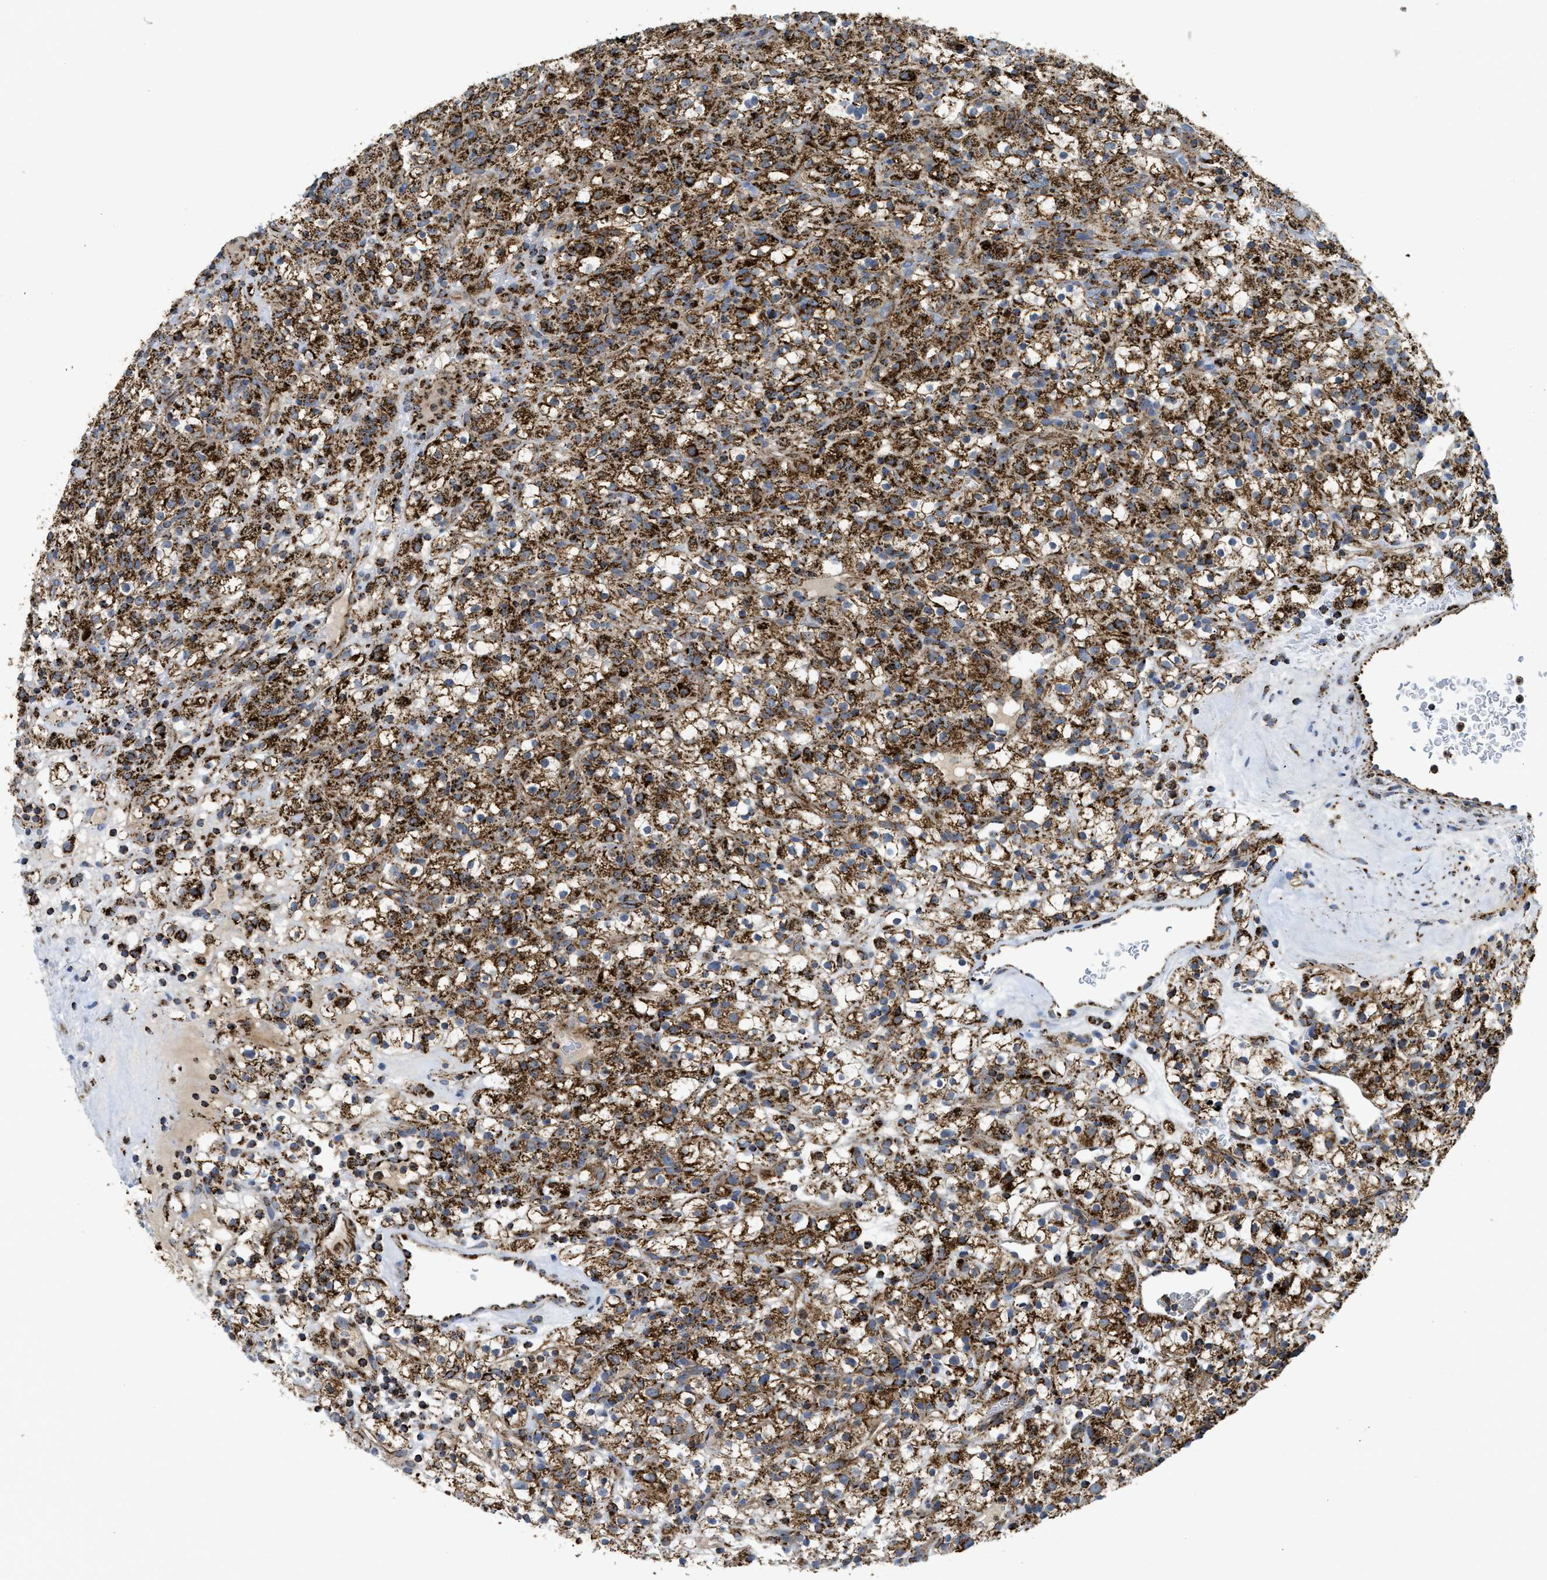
{"staining": {"intensity": "strong", "quantity": ">75%", "location": "cytoplasmic/membranous"}, "tissue": "renal cancer", "cell_type": "Tumor cells", "image_type": "cancer", "snomed": [{"axis": "morphology", "description": "Normal tissue, NOS"}, {"axis": "morphology", "description": "Adenocarcinoma, NOS"}, {"axis": "topography", "description": "Kidney"}], "caption": "Immunohistochemistry photomicrograph of neoplastic tissue: renal cancer stained using IHC shows high levels of strong protein expression localized specifically in the cytoplasmic/membranous of tumor cells, appearing as a cytoplasmic/membranous brown color.", "gene": "SQOR", "patient": {"sex": "female", "age": 72}}